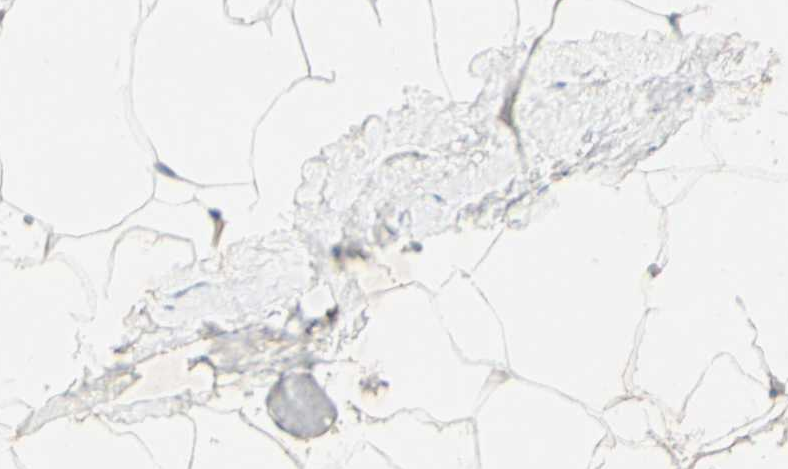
{"staining": {"intensity": "negative", "quantity": "none", "location": "none"}, "tissue": "adipose tissue", "cell_type": "Adipocytes", "image_type": "normal", "snomed": [{"axis": "morphology", "description": "Normal tissue, NOS"}, {"axis": "topography", "description": "Breast"}, {"axis": "topography", "description": "Adipose tissue"}], "caption": "Micrograph shows no significant protein positivity in adipocytes of normal adipose tissue. Nuclei are stained in blue.", "gene": "CD93", "patient": {"sex": "female", "age": 25}}